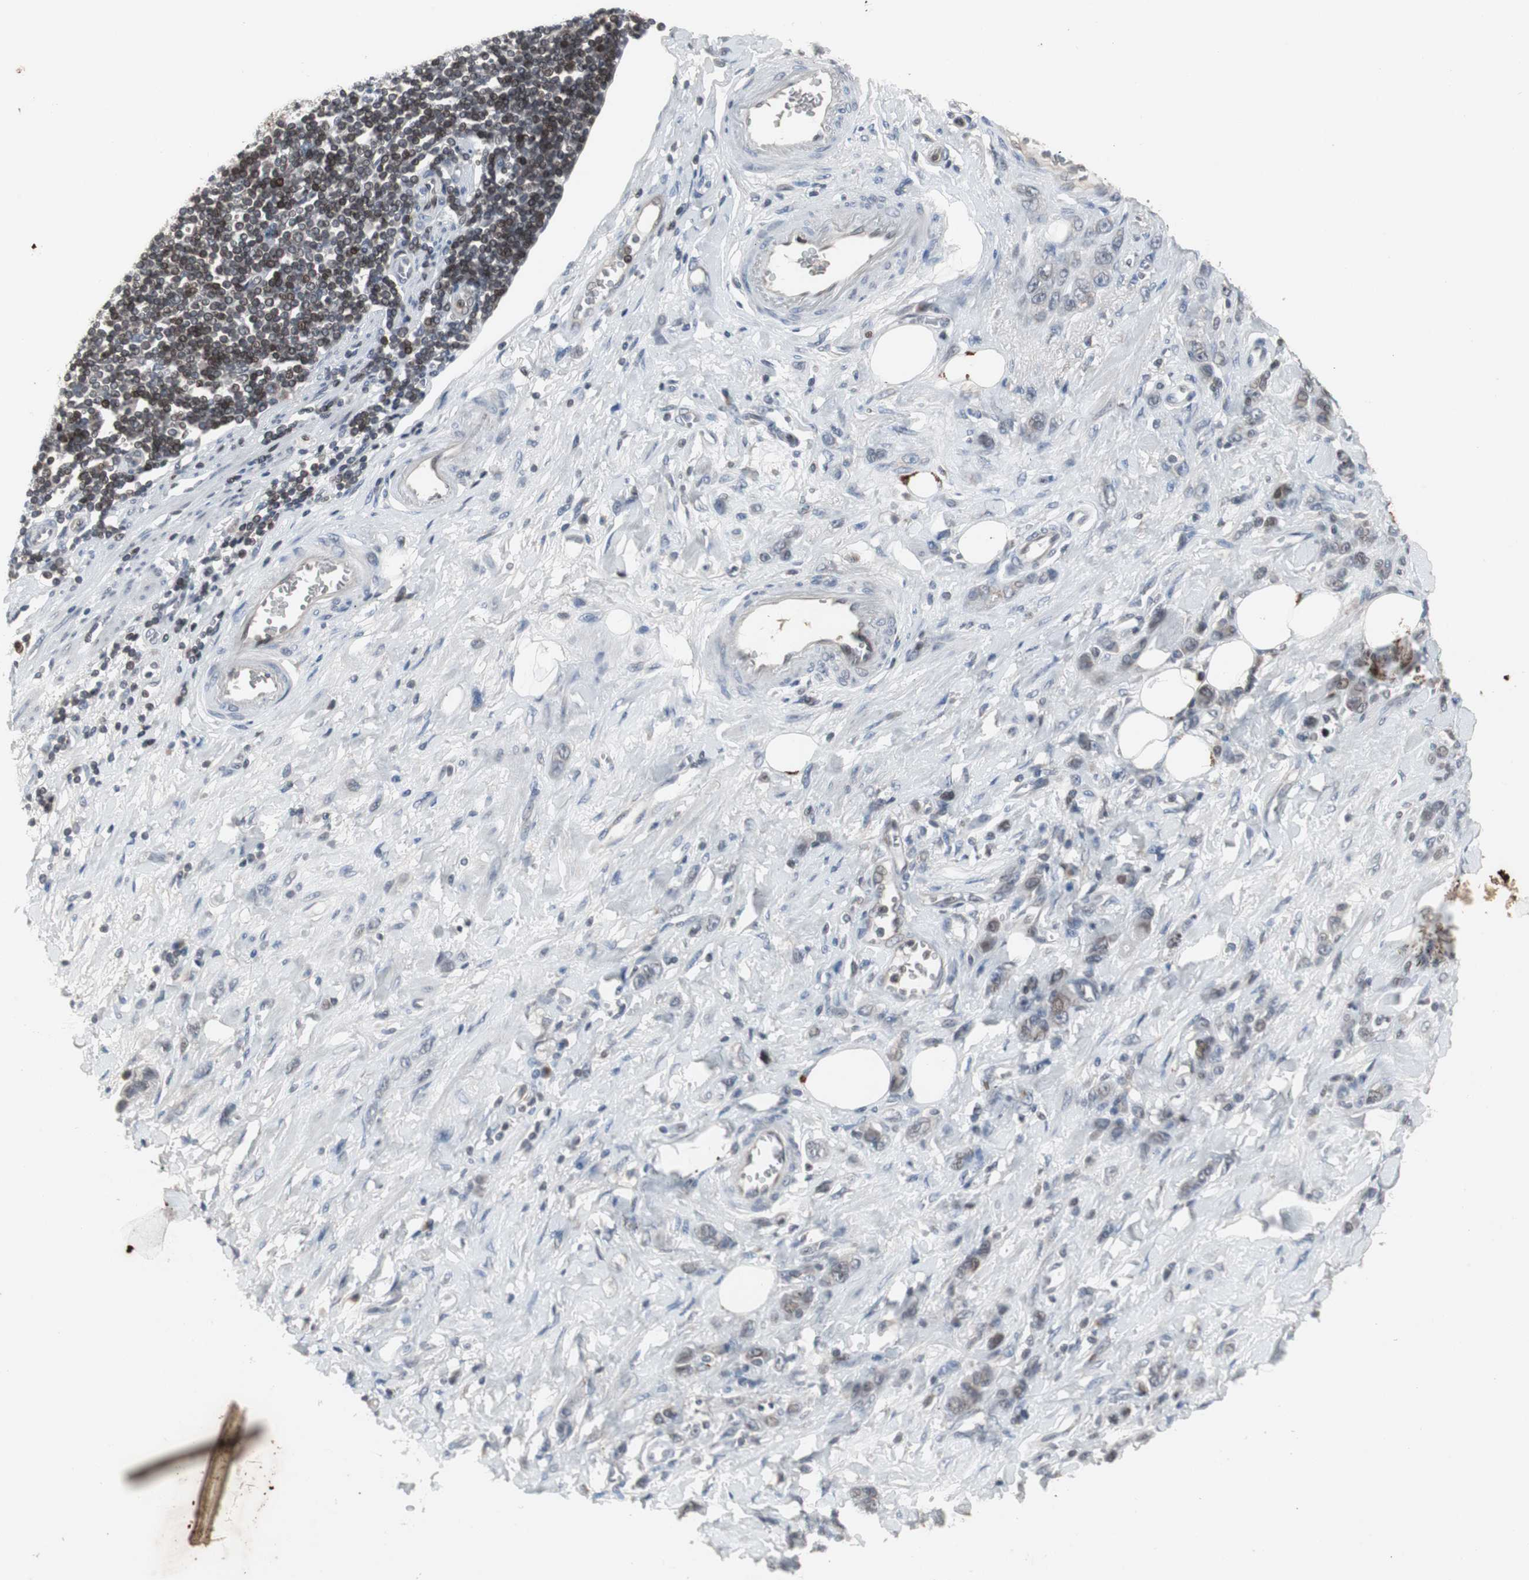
{"staining": {"intensity": "weak", "quantity": "<25%", "location": "cytoplasmic/membranous"}, "tissue": "stomach cancer", "cell_type": "Tumor cells", "image_type": "cancer", "snomed": [{"axis": "morphology", "description": "Adenocarcinoma, NOS"}, {"axis": "topography", "description": "Stomach"}], "caption": "Stomach cancer stained for a protein using immunohistochemistry (IHC) displays no staining tumor cells.", "gene": "ZNF396", "patient": {"sex": "male", "age": 82}}